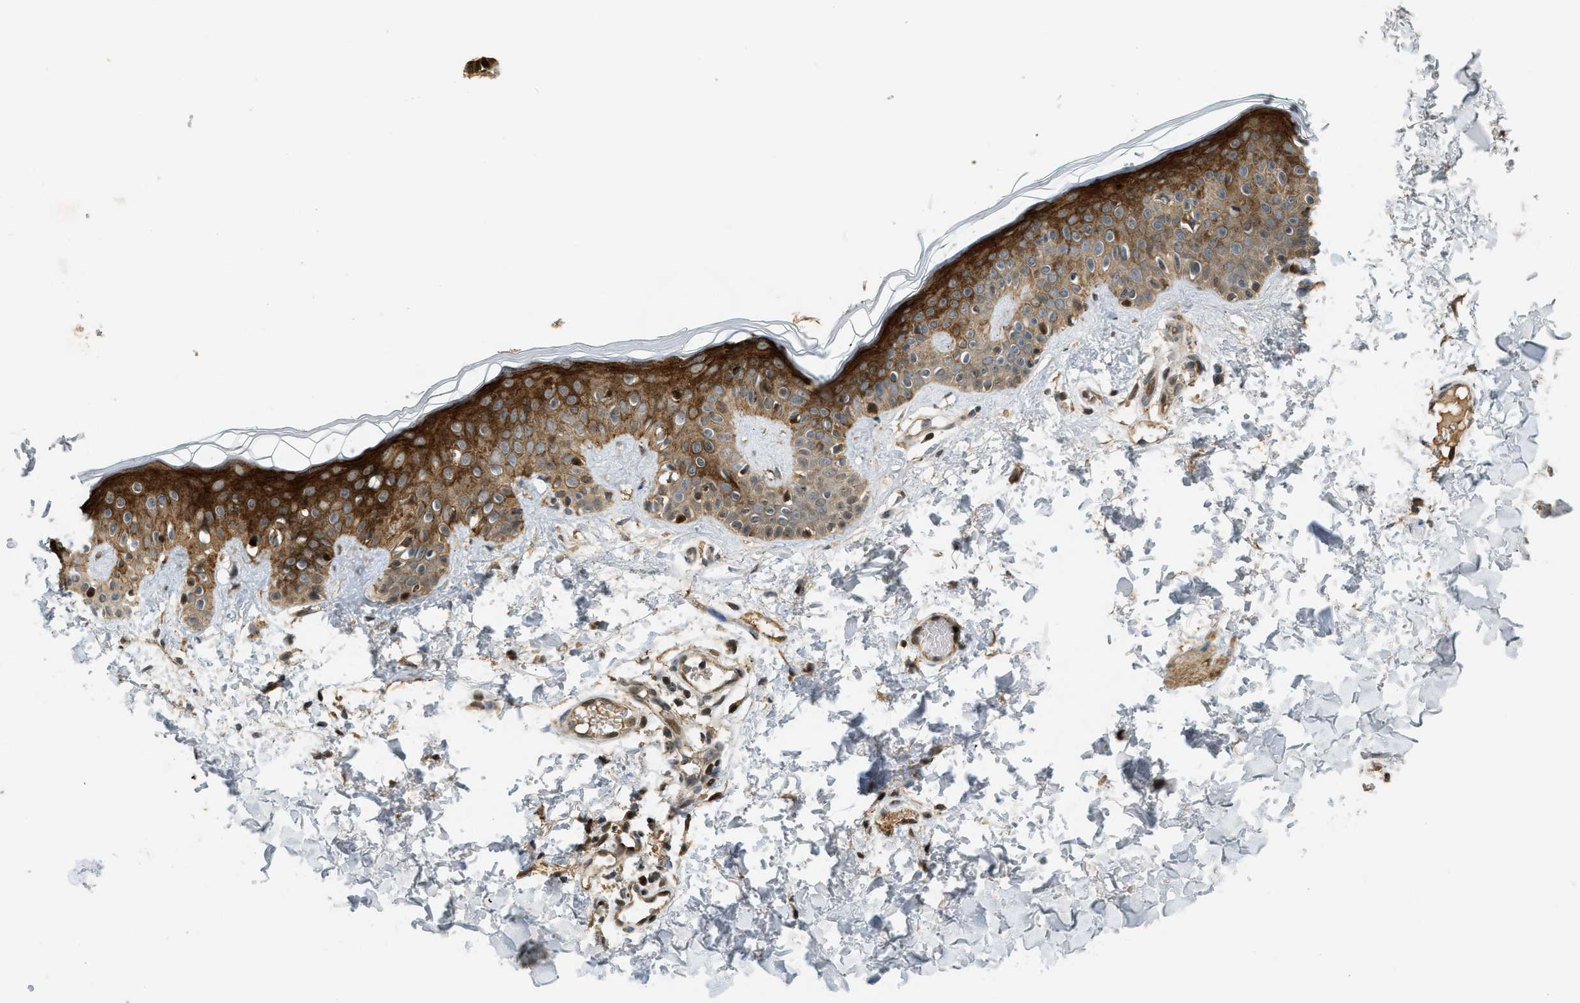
{"staining": {"intensity": "moderate", "quantity": ">75%", "location": "cytoplasmic/membranous,nuclear"}, "tissue": "skin", "cell_type": "Fibroblasts", "image_type": "normal", "snomed": [{"axis": "morphology", "description": "Normal tissue, NOS"}, {"axis": "topography", "description": "Skin"}], "caption": "This image shows normal skin stained with IHC to label a protein in brown. The cytoplasmic/membranous,nuclear of fibroblasts show moderate positivity for the protein. Nuclei are counter-stained blue.", "gene": "TRAPPC14", "patient": {"sex": "male", "age": 30}}